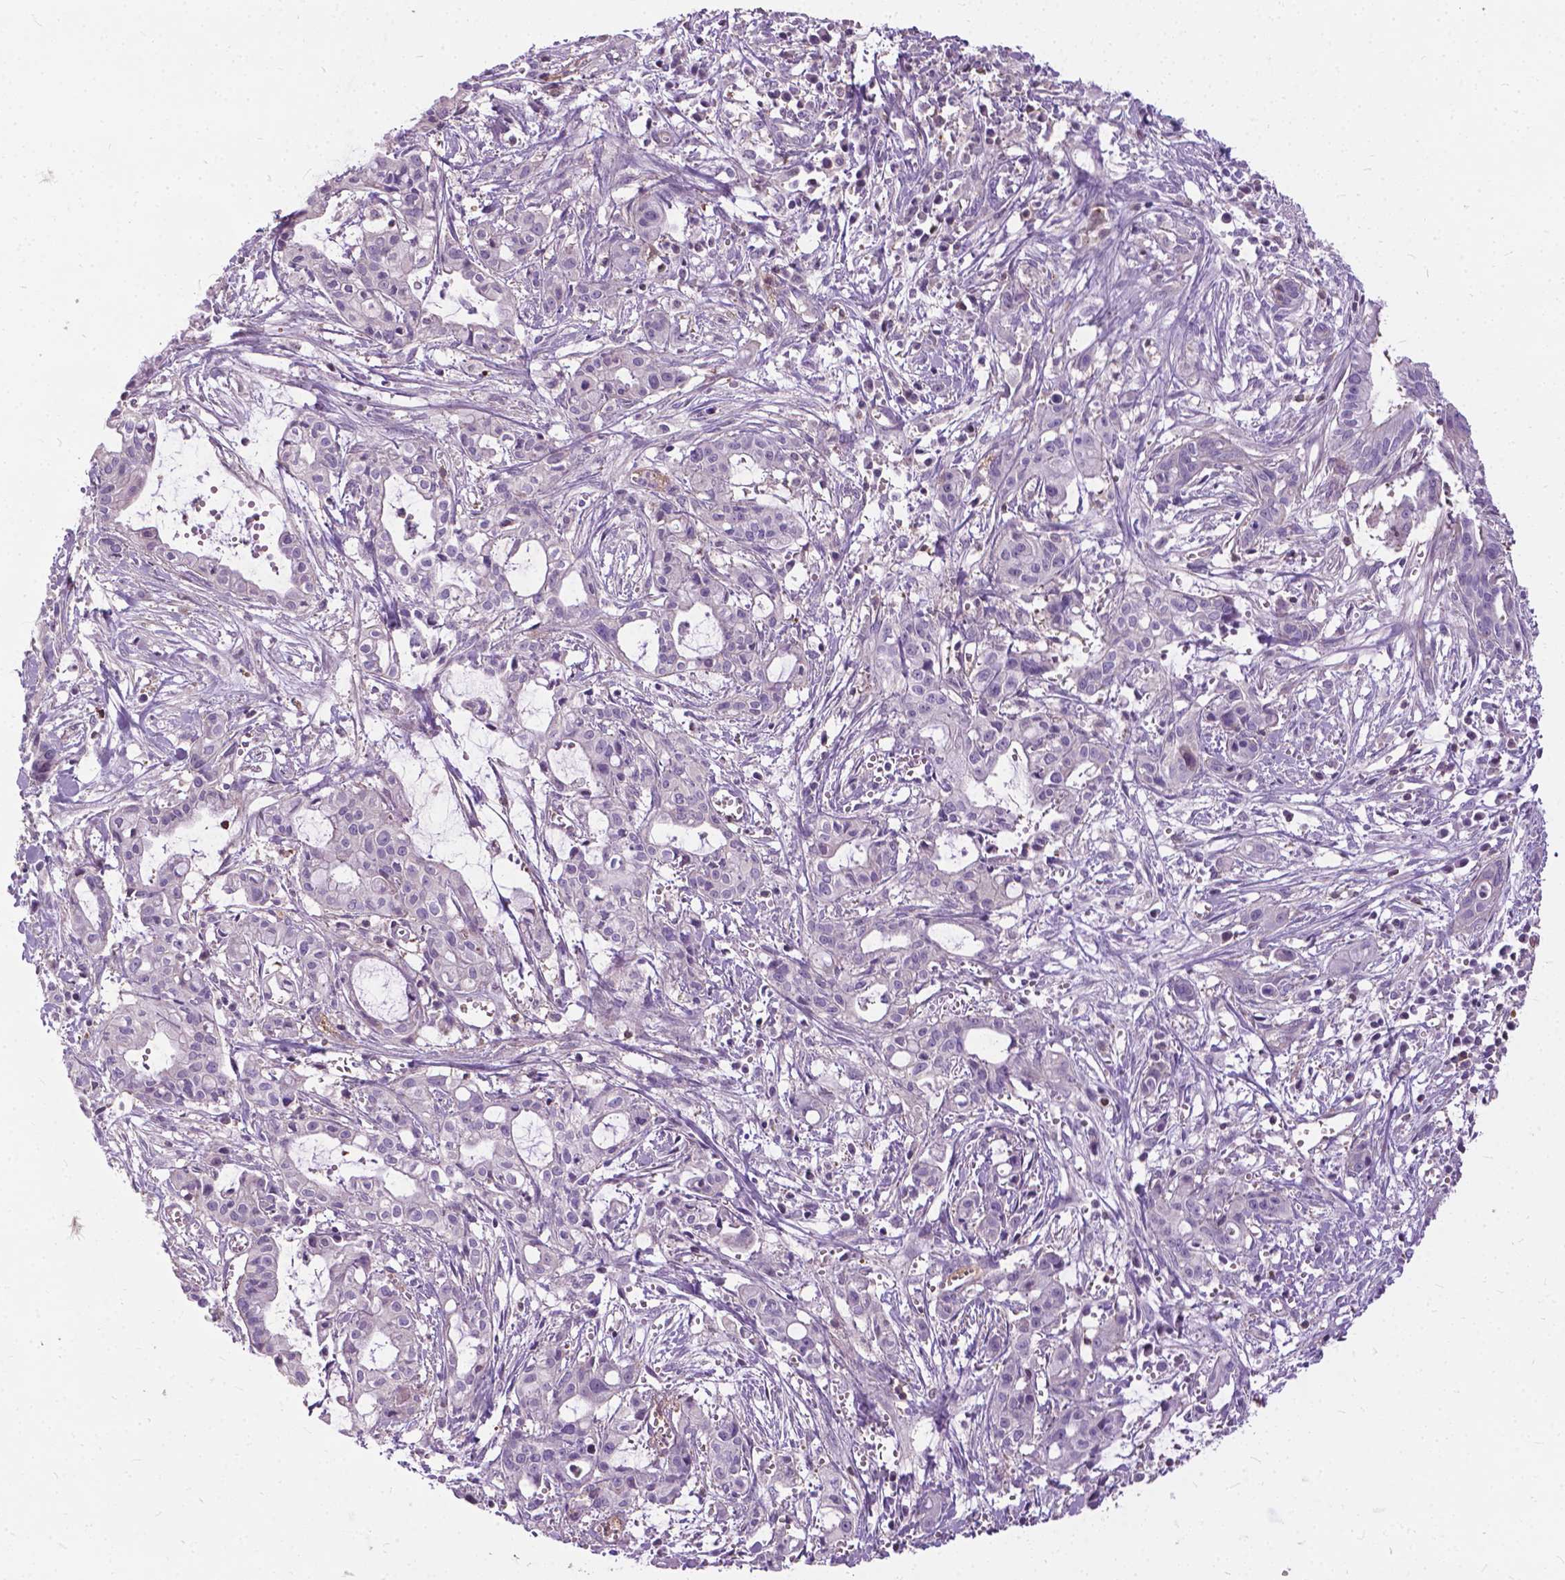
{"staining": {"intensity": "negative", "quantity": "none", "location": "none"}, "tissue": "pancreatic cancer", "cell_type": "Tumor cells", "image_type": "cancer", "snomed": [{"axis": "morphology", "description": "Adenocarcinoma, NOS"}, {"axis": "topography", "description": "Pancreas"}], "caption": "Micrograph shows no protein expression in tumor cells of pancreatic adenocarcinoma tissue.", "gene": "JAK3", "patient": {"sex": "male", "age": 48}}